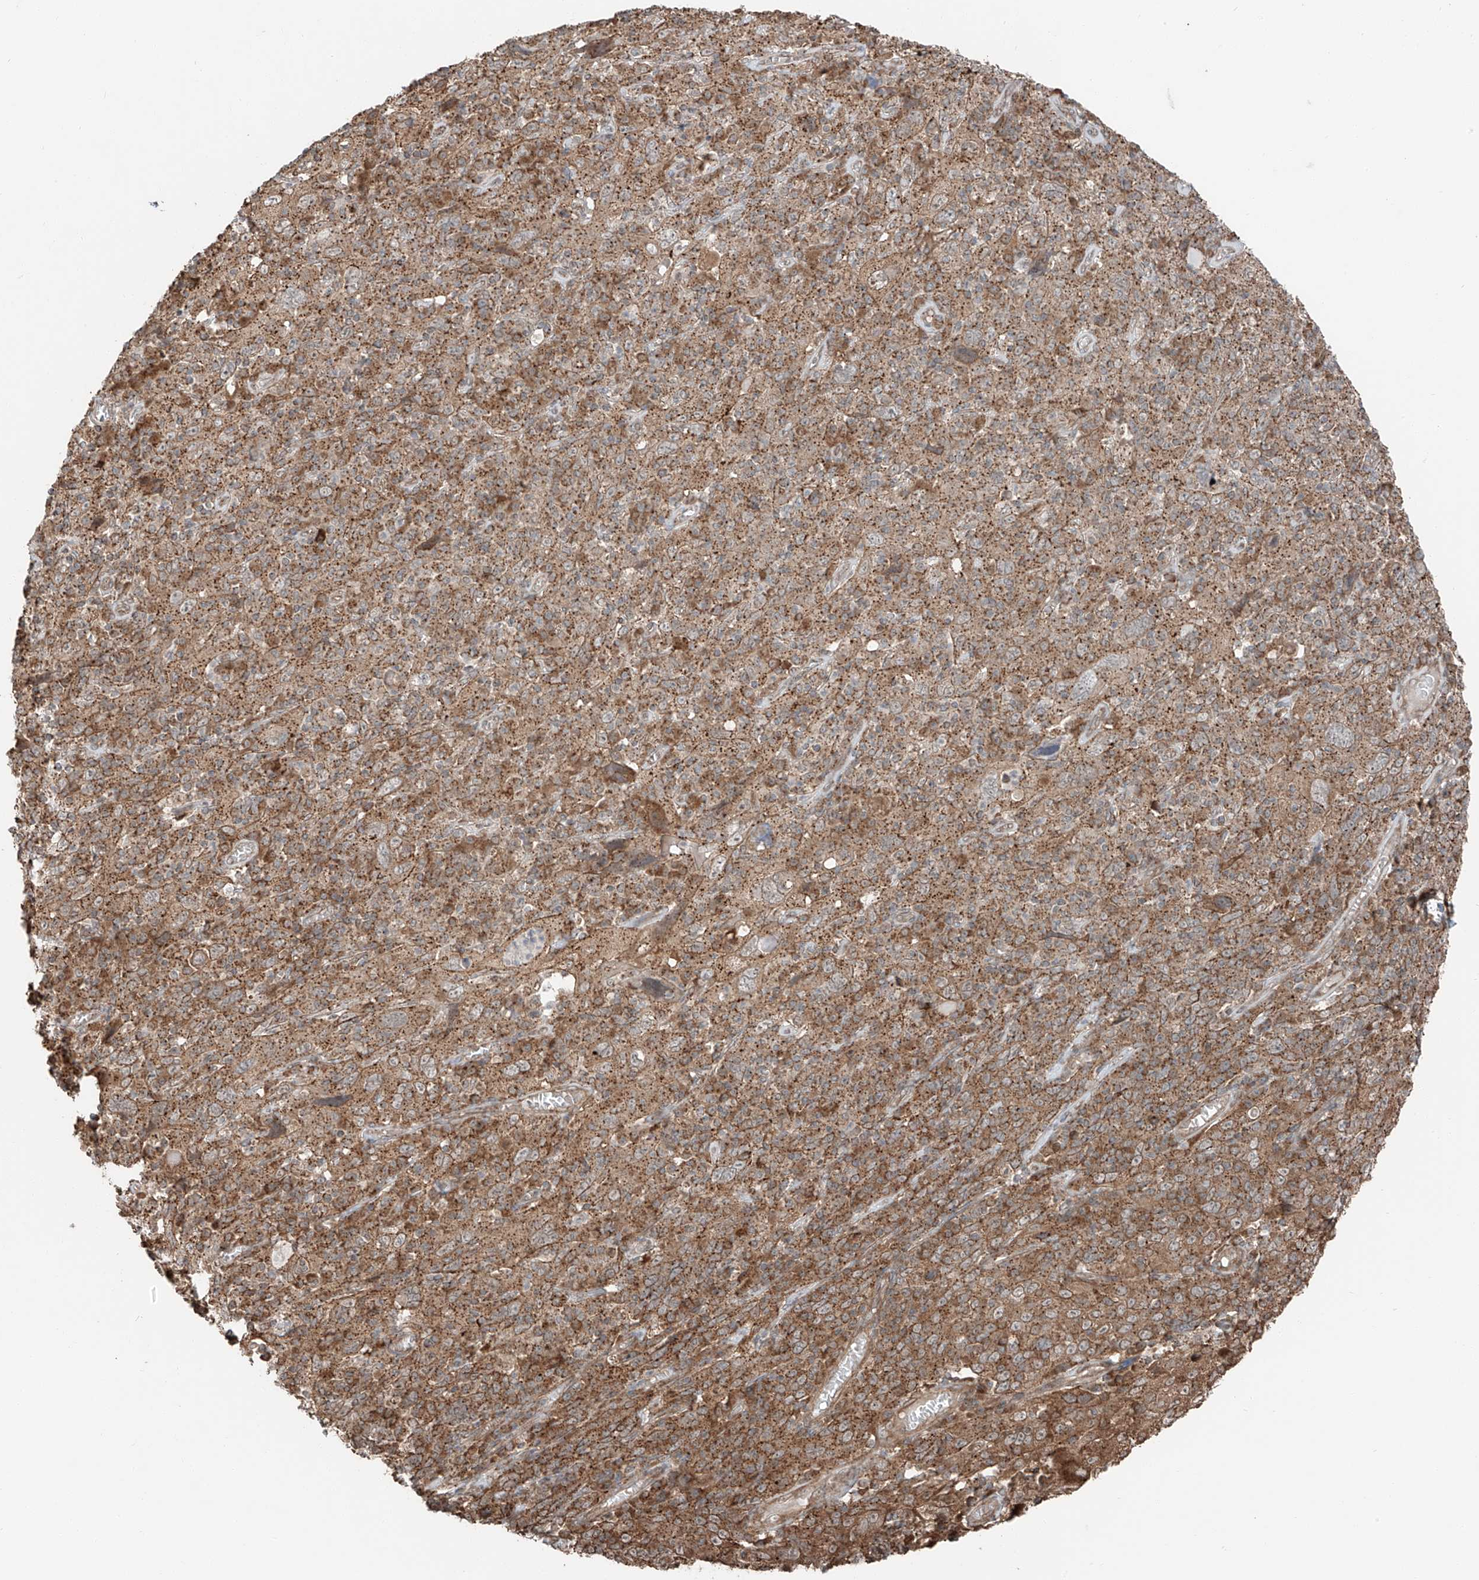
{"staining": {"intensity": "moderate", "quantity": ">75%", "location": "cytoplasmic/membranous"}, "tissue": "cervical cancer", "cell_type": "Tumor cells", "image_type": "cancer", "snomed": [{"axis": "morphology", "description": "Squamous cell carcinoma, NOS"}, {"axis": "topography", "description": "Cervix"}], "caption": "Immunohistochemistry (IHC) of human cervical cancer (squamous cell carcinoma) shows medium levels of moderate cytoplasmic/membranous positivity in approximately >75% of tumor cells.", "gene": "CEP162", "patient": {"sex": "female", "age": 46}}